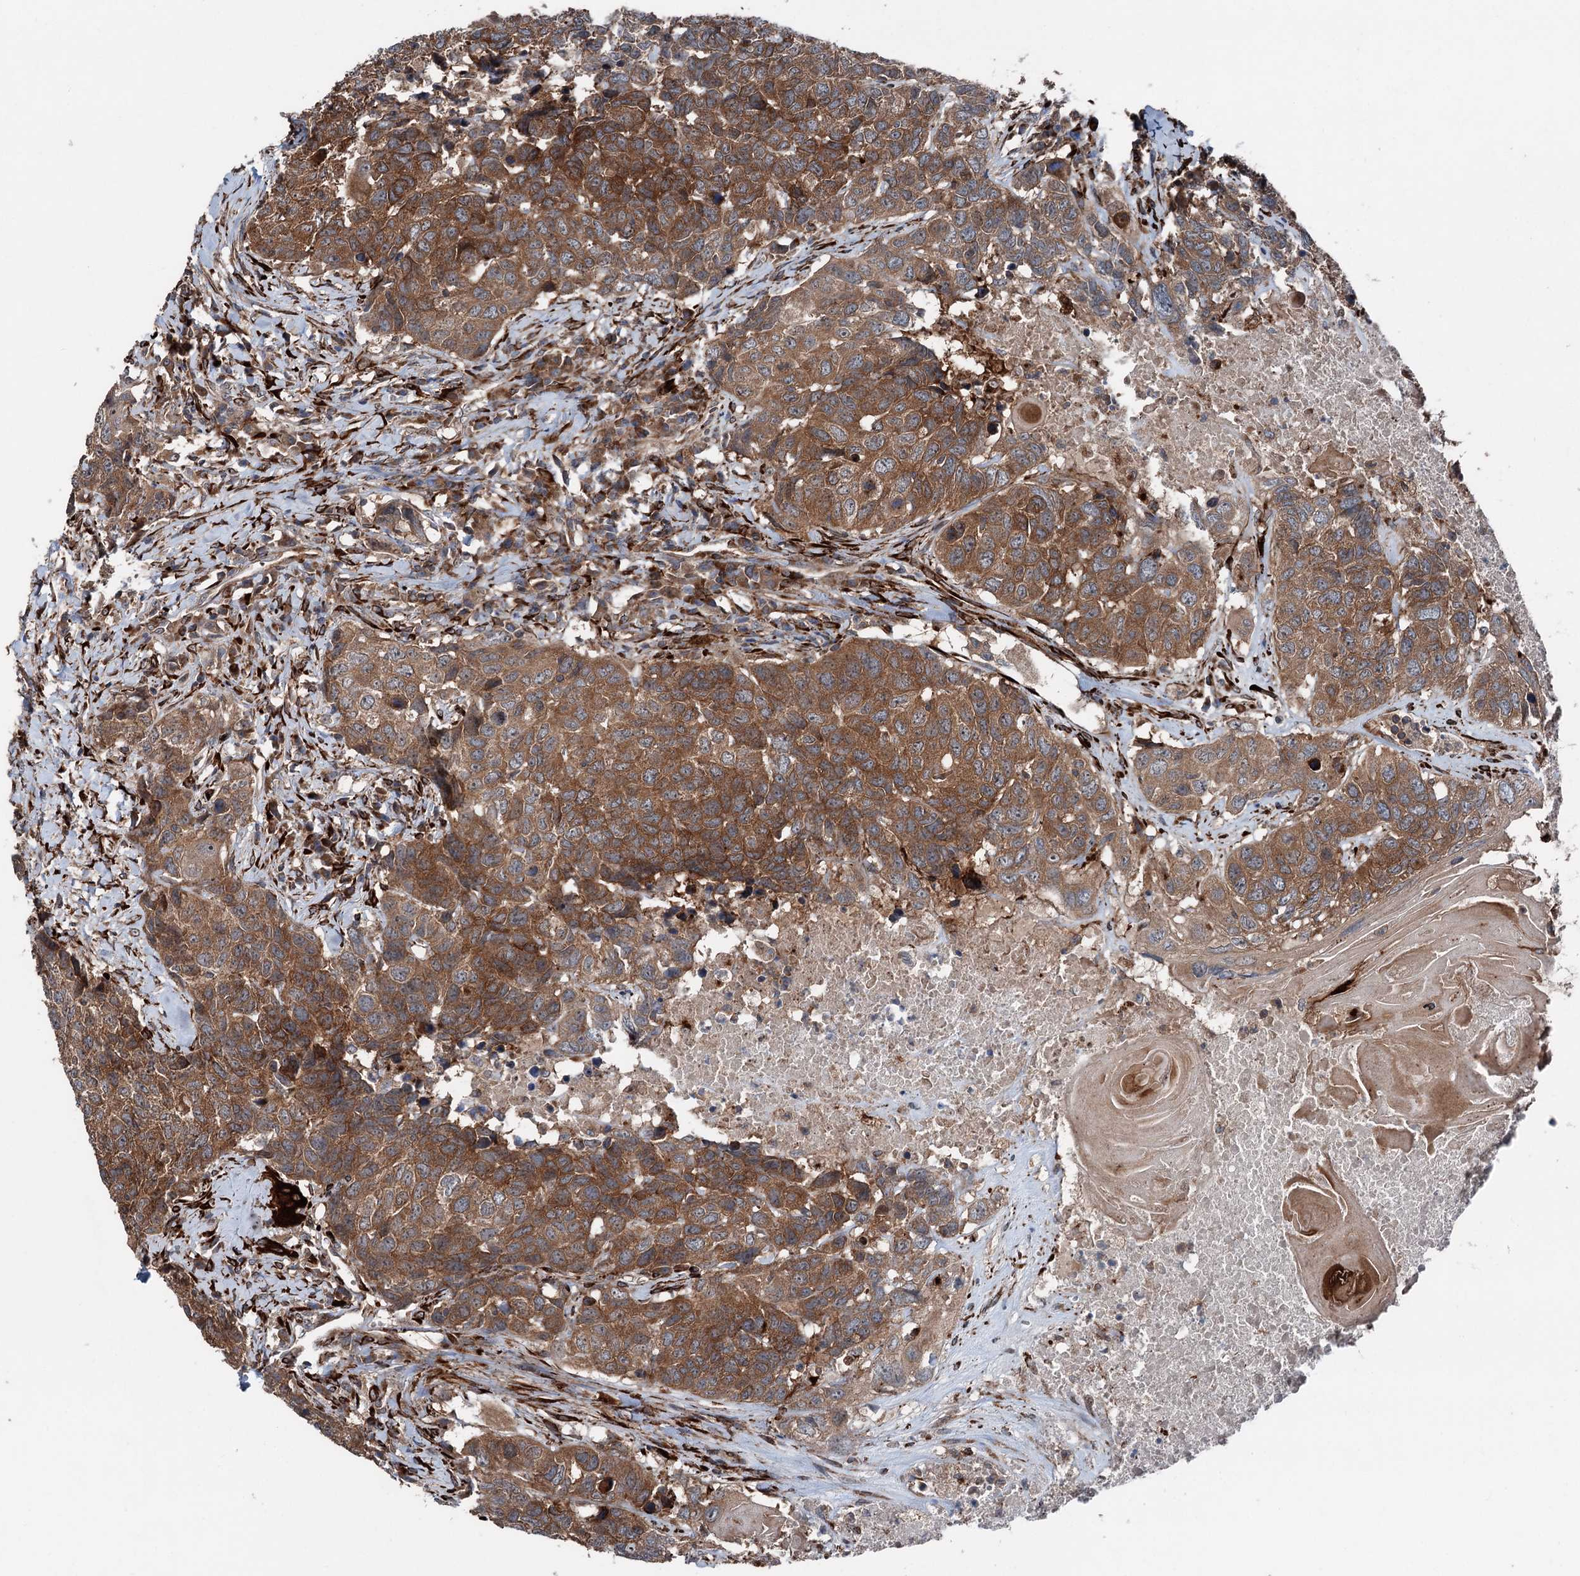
{"staining": {"intensity": "strong", "quantity": ">75%", "location": "cytoplasmic/membranous"}, "tissue": "head and neck cancer", "cell_type": "Tumor cells", "image_type": "cancer", "snomed": [{"axis": "morphology", "description": "Squamous cell carcinoma, NOS"}, {"axis": "topography", "description": "Head-Neck"}], "caption": "Immunohistochemical staining of head and neck cancer (squamous cell carcinoma) shows high levels of strong cytoplasmic/membranous staining in about >75% of tumor cells.", "gene": "DDIAS", "patient": {"sex": "male", "age": 66}}